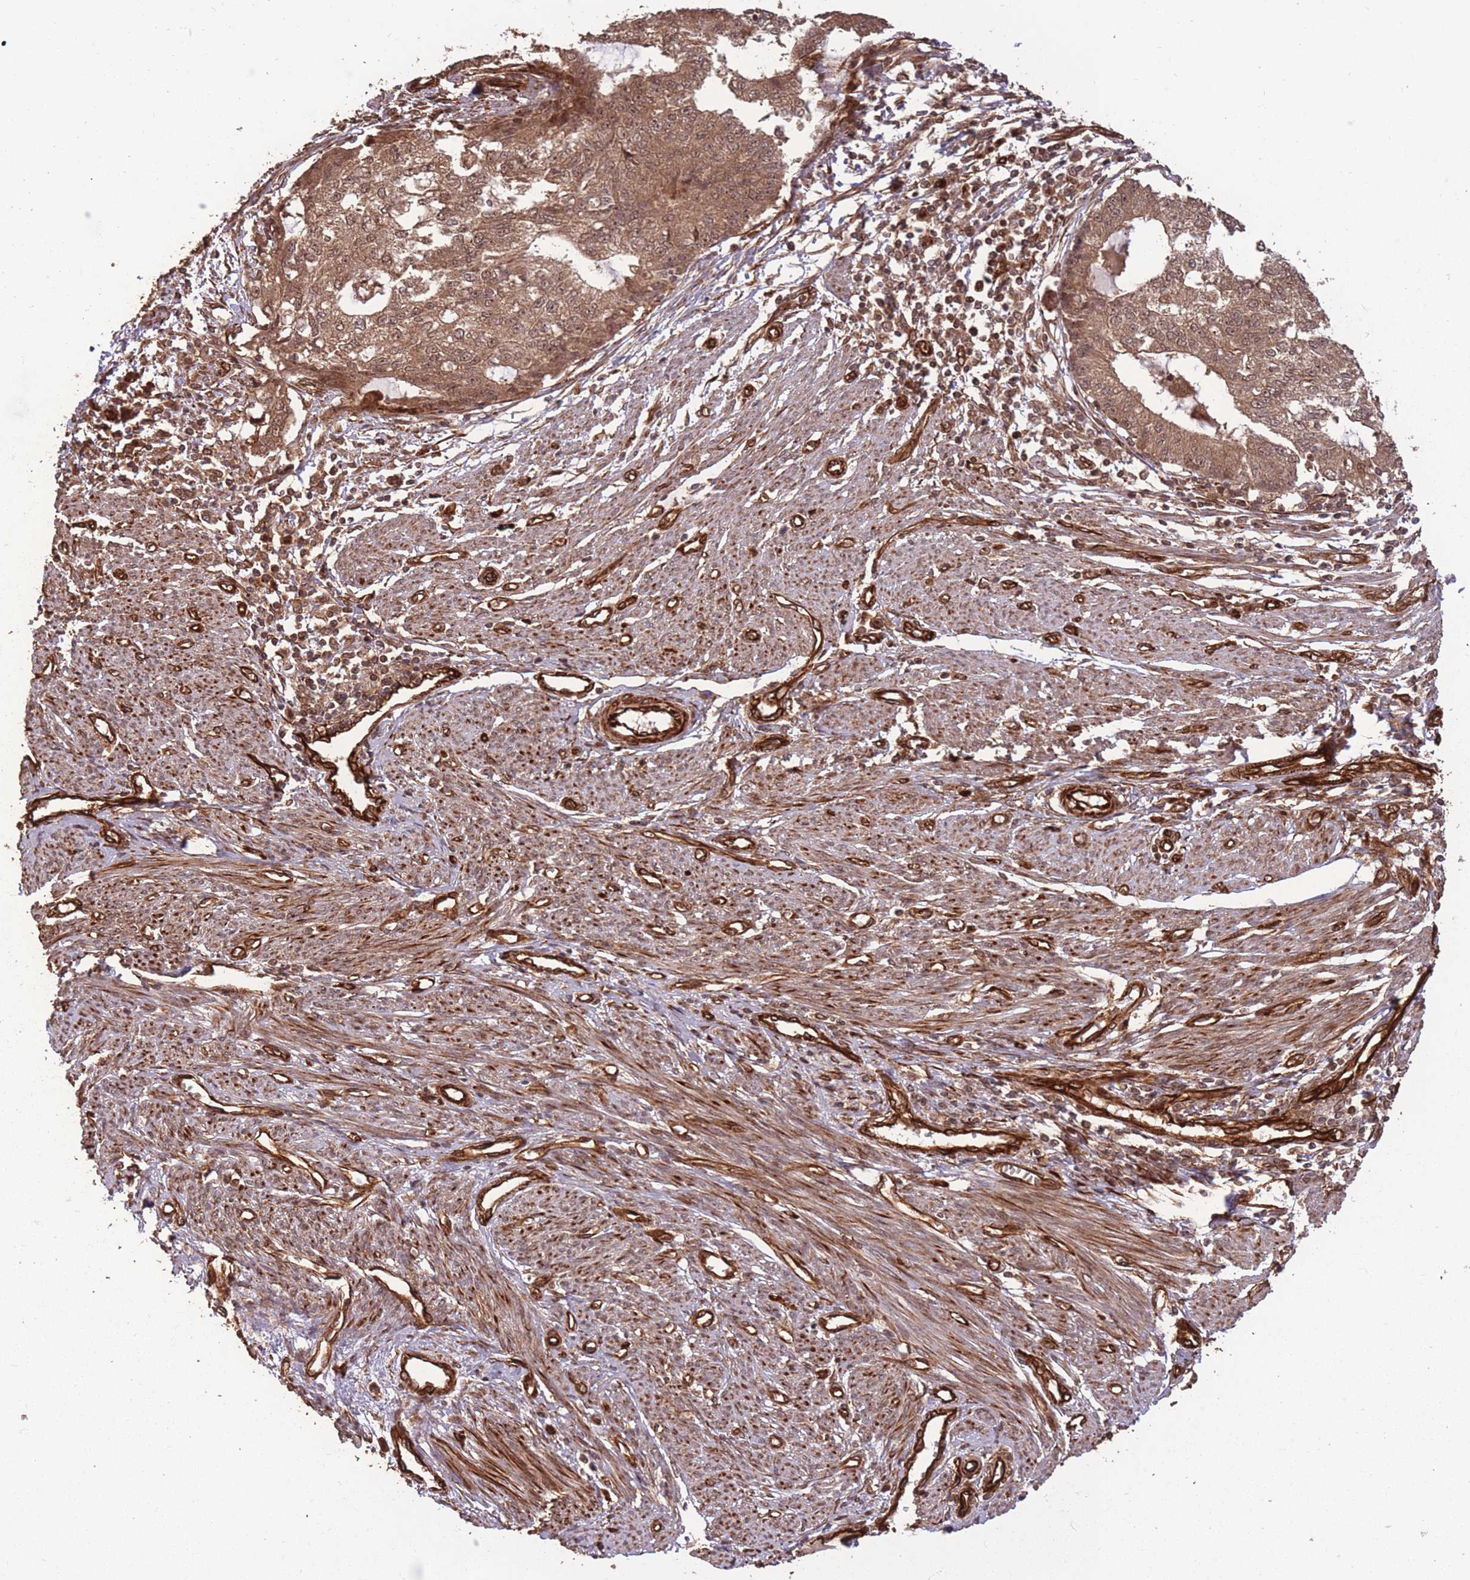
{"staining": {"intensity": "moderate", "quantity": ">75%", "location": "cytoplasmic/membranous,nuclear"}, "tissue": "endometrial cancer", "cell_type": "Tumor cells", "image_type": "cancer", "snomed": [{"axis": "morphology", "description": "Adenocarcinoma, NOS"}, {"axis": "topography", "description": "Endometrium"}], "caption": "Moderate cytoplasmic/membranous and nuclear positivity for a protein is appreciated in about >75% of tumor cells of adenocarcinoma (endometrial) using immunohistochemistry (IHC).", "gene": "ERBB3", "patient": {"sex": "female", "age": 56}}